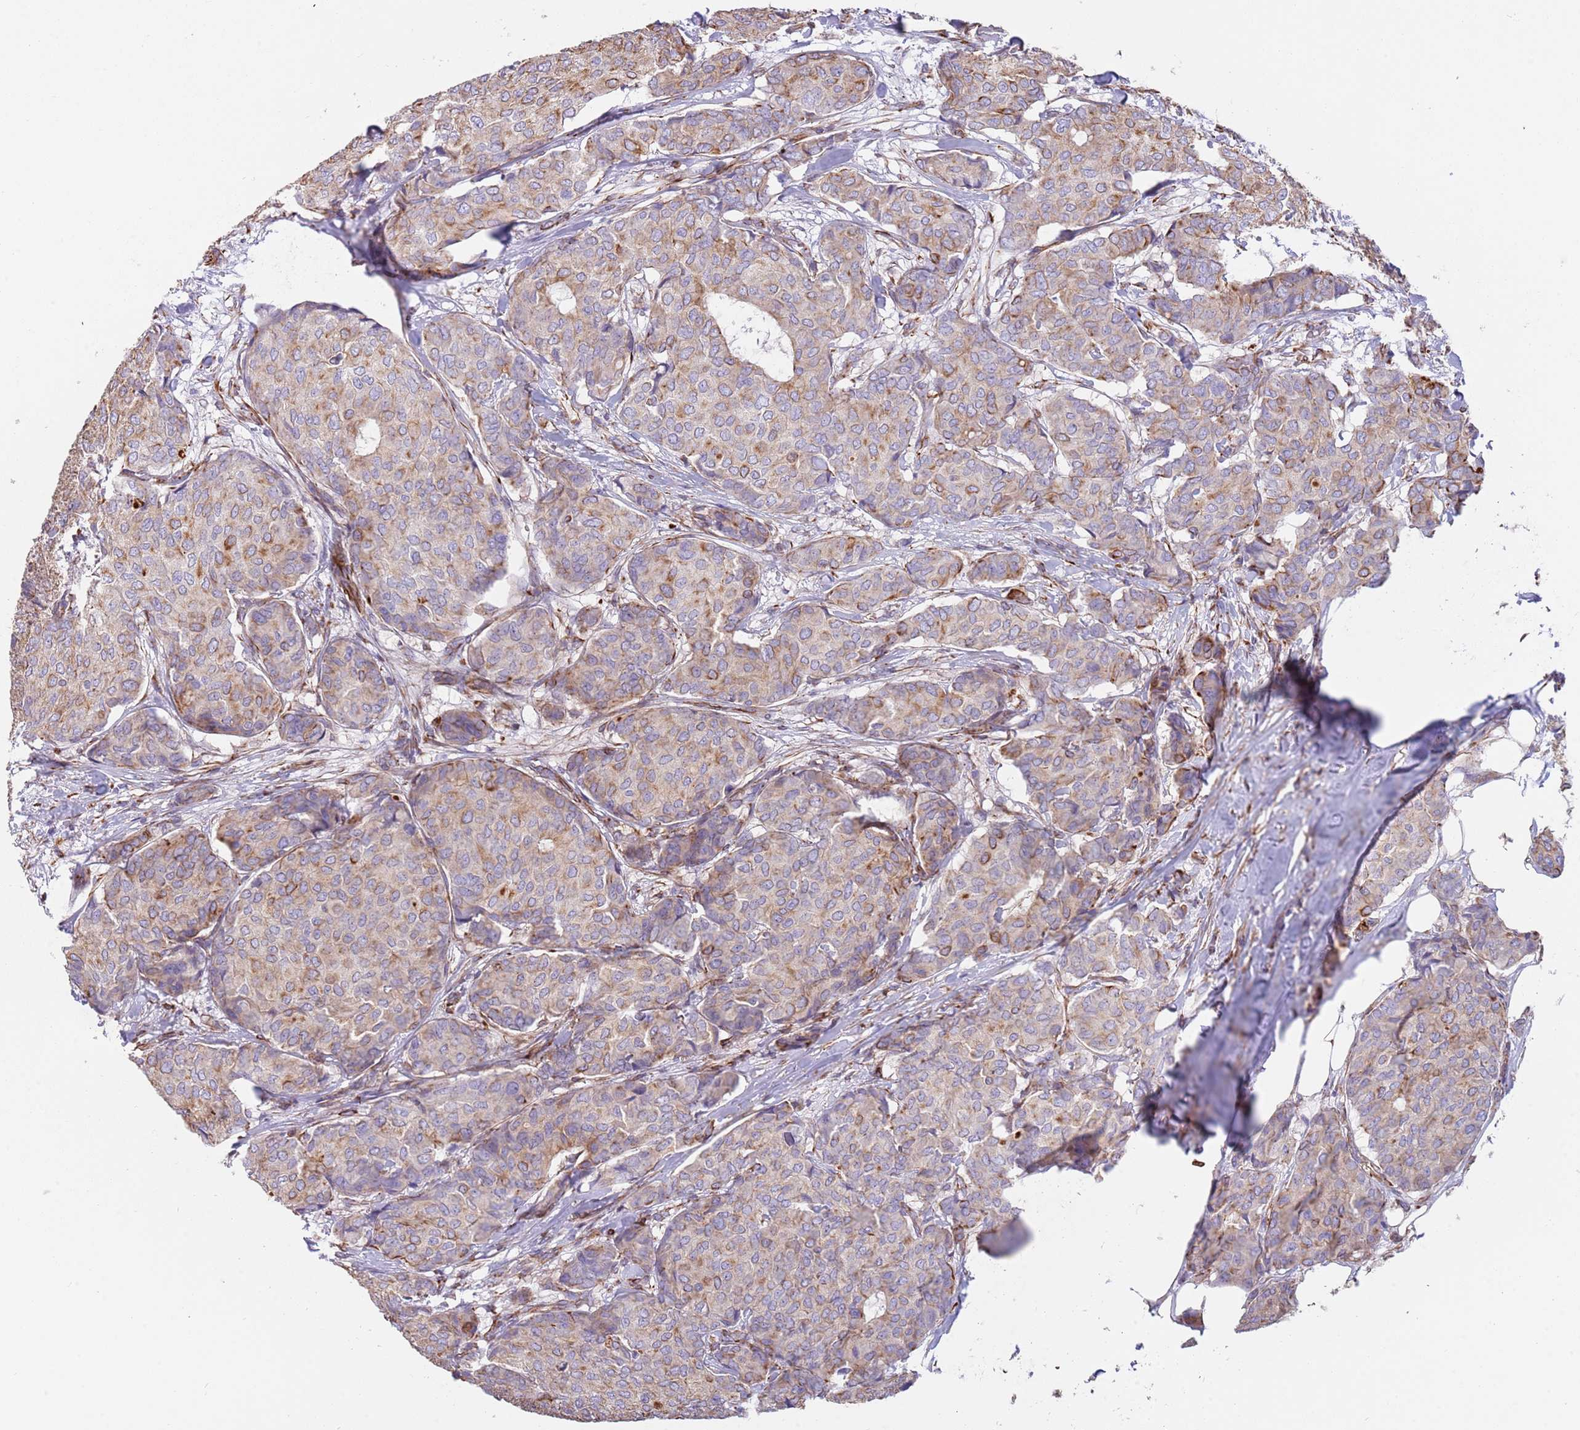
{"staining": {"intensity": "weak", "quantity": "<25%", "location": "cytoplasmic/membranous"}, "tissue": "breast cancer", "cell_type": "Tumor cells", "image_type": "cancer", "snomed": [{"axis": "morphology", "description": "Duct carcinoma"}, {"axis": "topography", "description": "Breast"}], "caption": "DAB immunohistochemical staining of invasive ductal carcinoma (breast) reveals no significant positivity in tumor cells.", "gene": "MOGAT1", "patient": {"sex": "female", "age": 75}}